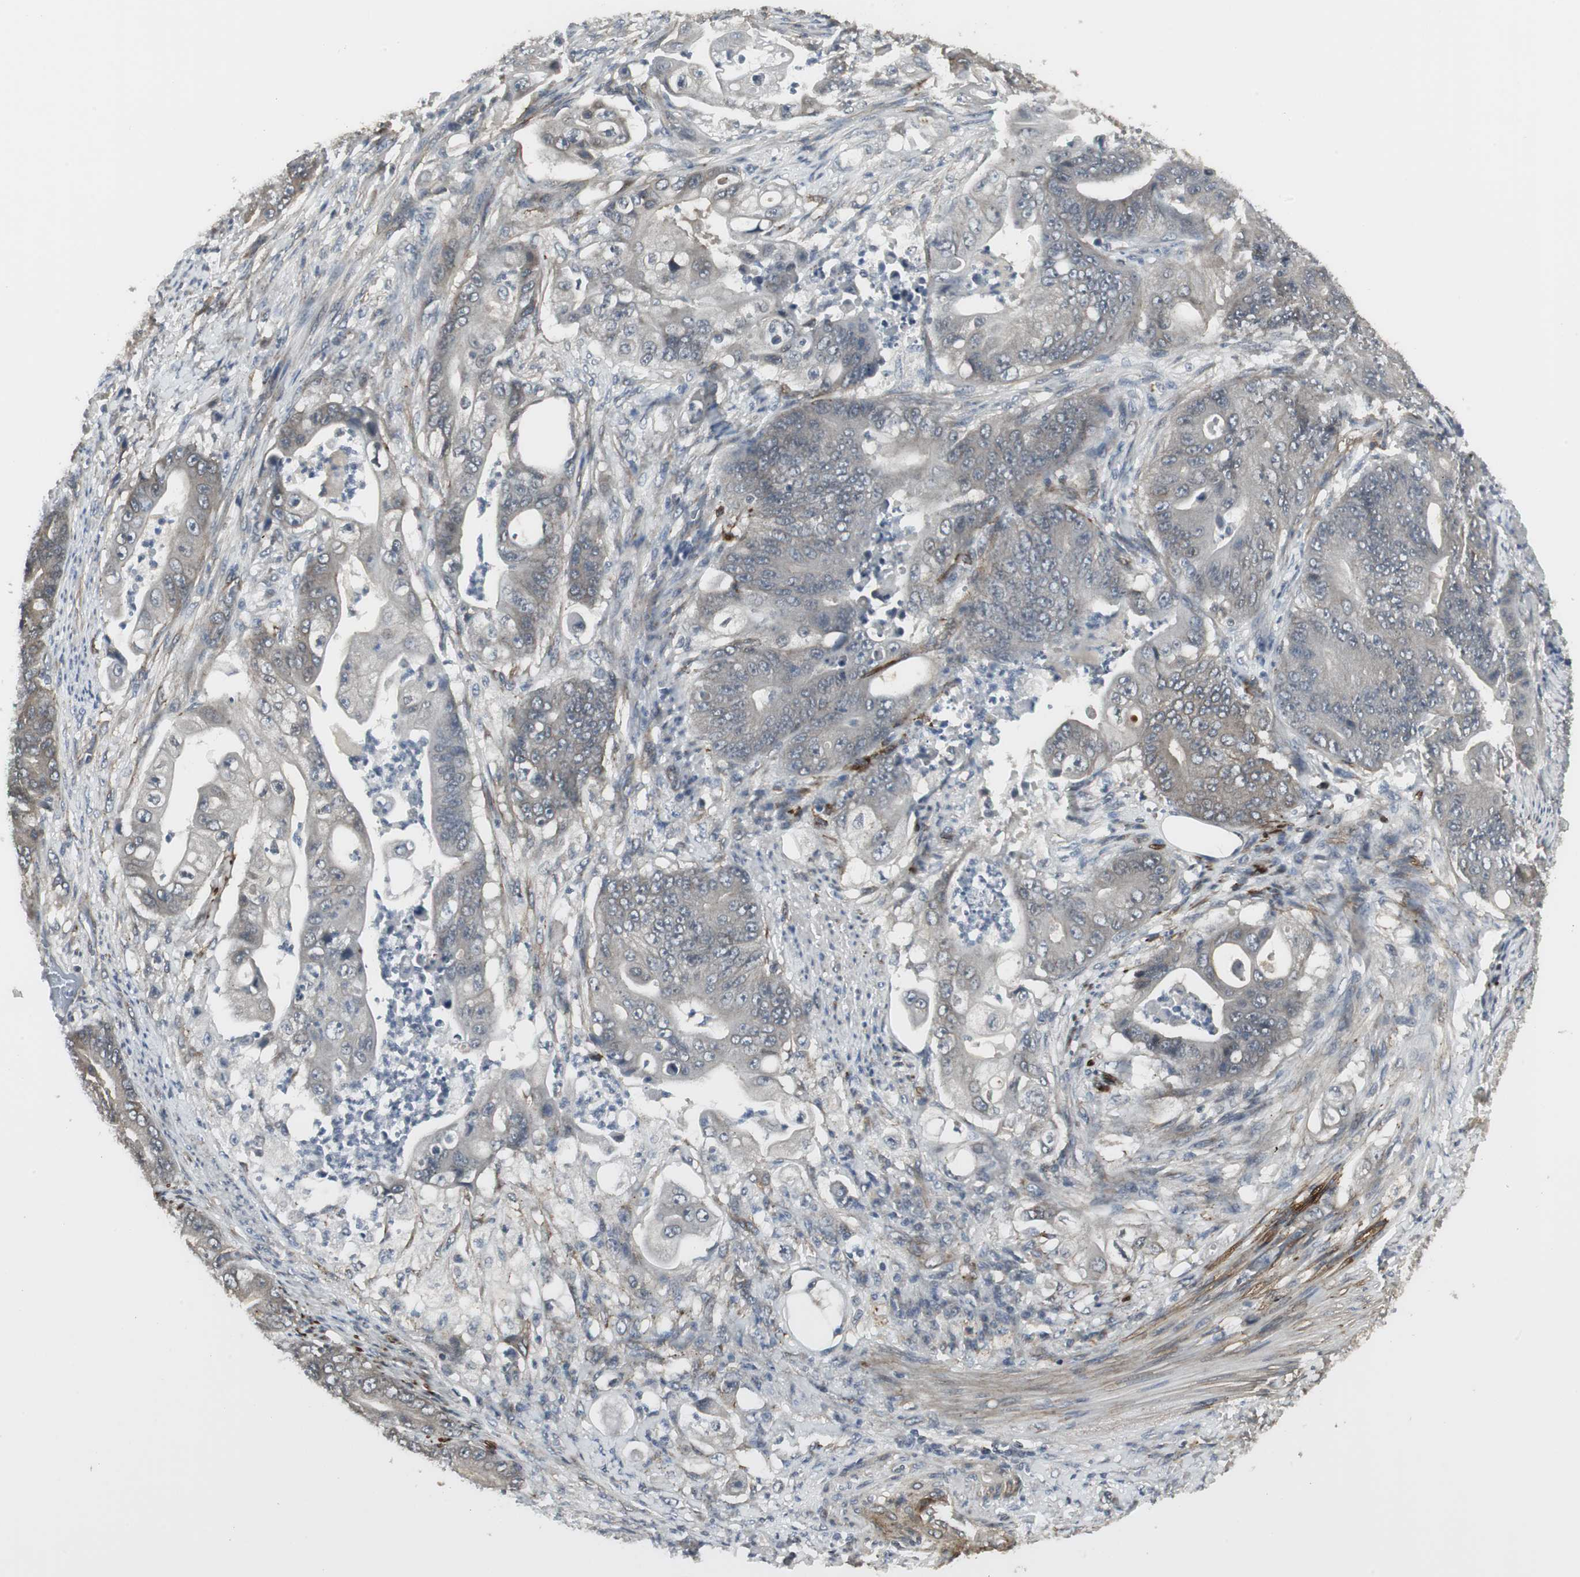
{"staining": {"intensity": "weak", "quantity": "25%-75%", "location": "cytoplasmic/membranous"}, "tissue": "stomach cancer", "cell_type": "Tumor cells", "image_type": "cancer", "snomed": [{"axis": "morphology", "description": "Adenocarcinoma, NOS"}, {"axis": "topography", "description": "Stomach"}], "caption": "An immunohistochemistry micrograph of tumor tissue is shown. Protein staining in brown highlights weak cytoplasmic/membranous positivity in stomach cancer (adenocarcinoma) within tumor cells.", "gene": "SCYL3", "patient": {"sex": "female", "age": 73}}